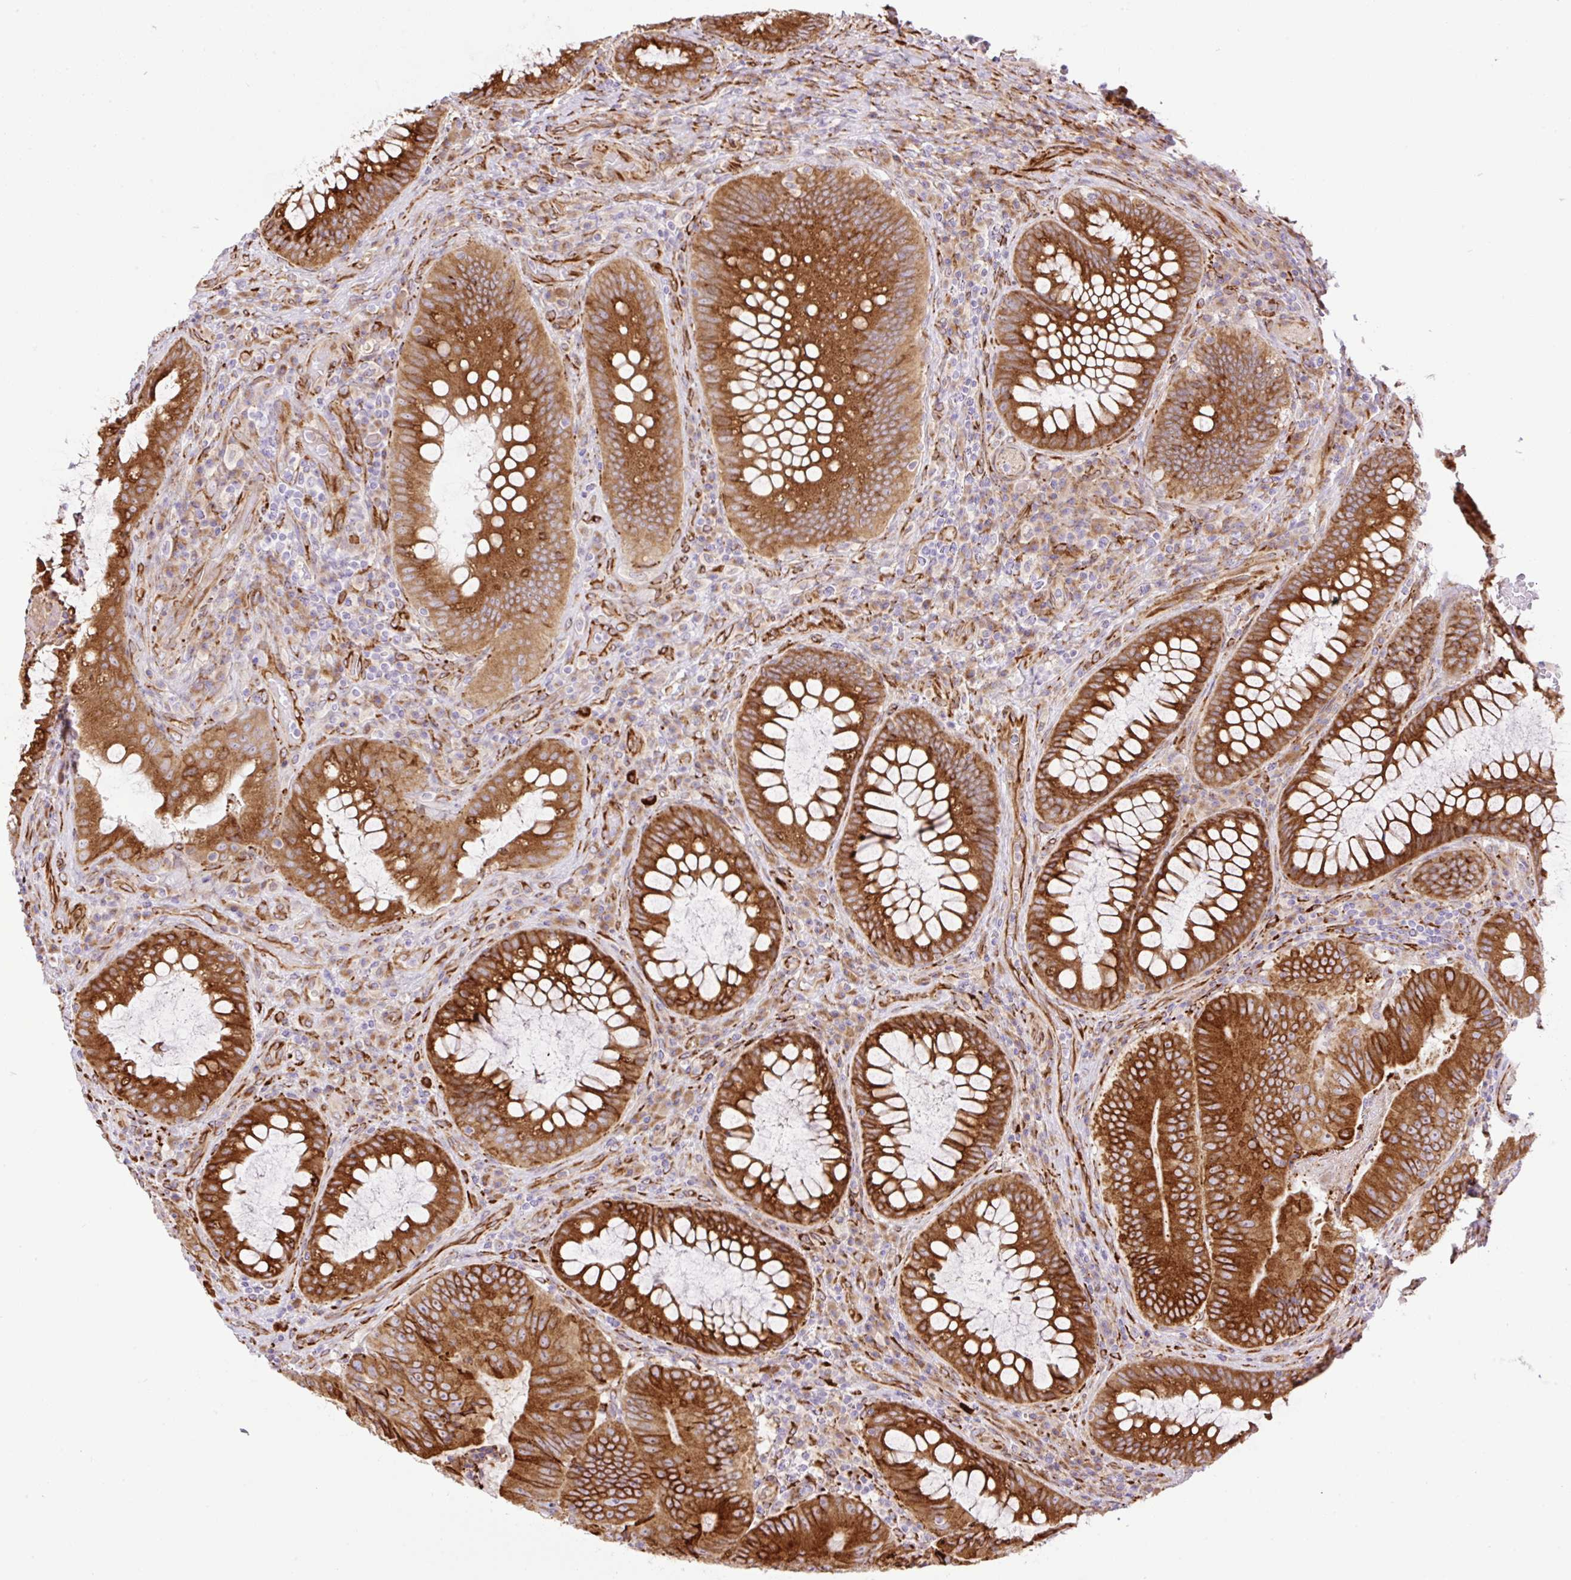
{"staining": {"intensity": "strong", "quantity": ">75%", "location": "cytoplasmic/membranous"}, "tissue": "colorectal cancer", "cell_type": "Tumor cells", "image_type": "cancer", "snomed": [{"axis": "morphology", "description": "Adenocarcinoma, NOS"}, {"axis": "topography", "description": "Colon"}], "caption": "IHC (DAB) staining of colorectal cancer (adenocarcinoma) reveals strong cytoplasmic/membranous protein staining in approximately >75% of tumor cells. (brown staining indicates protein expression, while blue staining denotes nuclei).", "gene": "RAB30", "patient": {"sex": "female", "age": 86}}